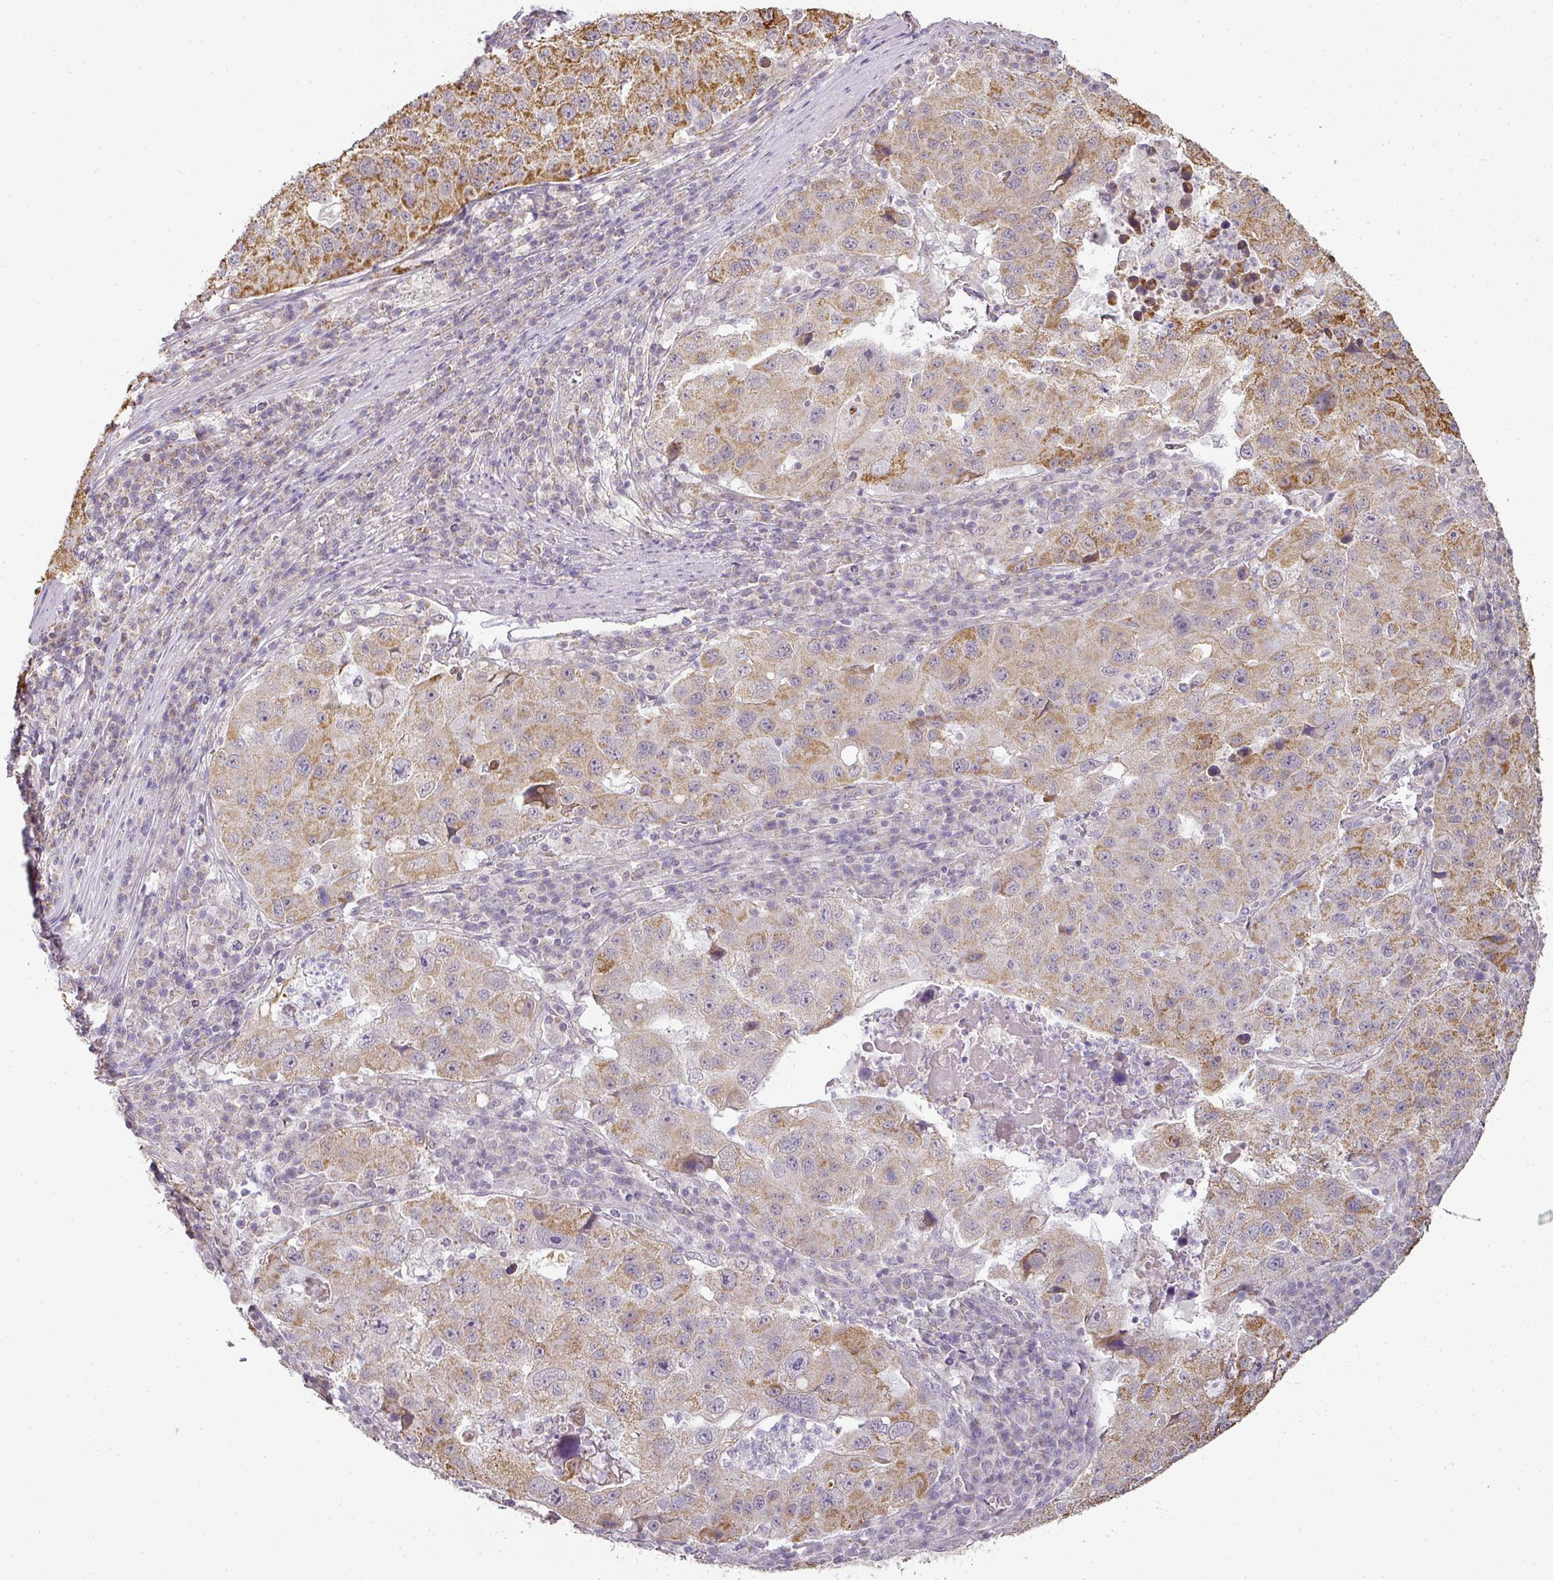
{"staining": {"intensity": "moderate", "quantity": ">75%", "location": "cytoplasmic/membranous"}, "tissue": "stomach cancer", "cell_type": "Tumor cells", "image_type": "cancer", "snomed": [{"axis": "morphology", "description": "Adenocarcinoma, NOS"}, {"axis": "topography", "description": "Stomach"}], "caption": "Stomach cancer (adenocarcinoma) stained with immunohistochemistry (IHC) demonstrates moderate cytoplasmic/membranous positivity in approximately >75% of tumor cells. The protein is stained brown, and the nuclei are stained in blue (DAB IHC with brightfield microscopy, high magnification).", "gene": "MYOM2", "patient": {"sex": "male", "age": 71}}